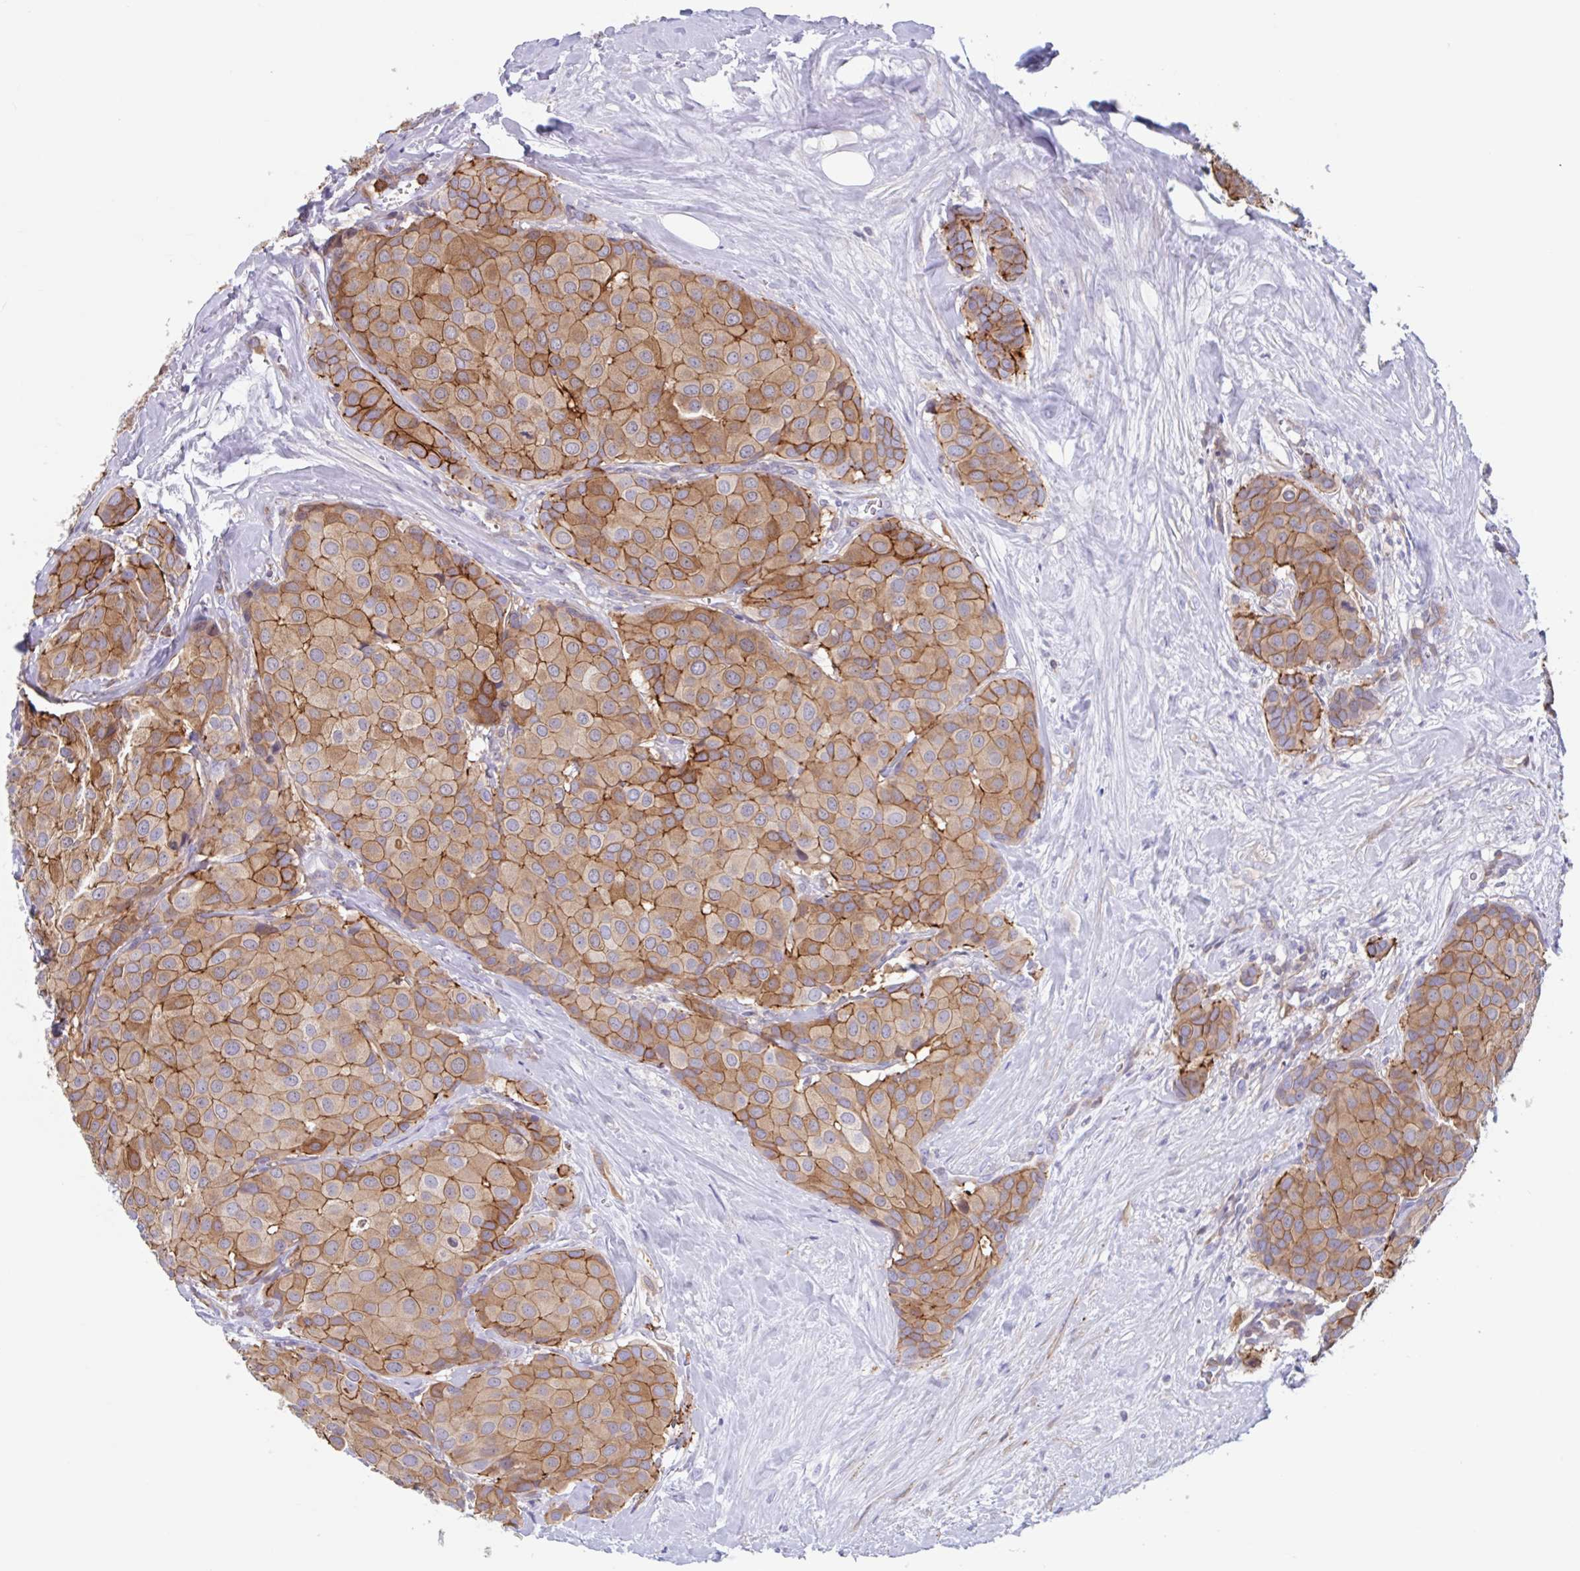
{"staining": {"intensity": "moderate", "quantity": ">75%", "location": "cytoplasmic/membranous"}, "tissue": "breast cancer", "cell_type": "Tumor cells", "image_type": "cancer", "snomed": [{"axis": "morphology", "description": "Duct carcinoma"}, {"axis": "topography", "description": "Breast"}], "caption": "Human breast intraductal carcinoma stained with a protein marker demonstrates moderate staining in tumor cells.", "gene": "EFHD1", "patient": {"sex": "female", "age": 70}}